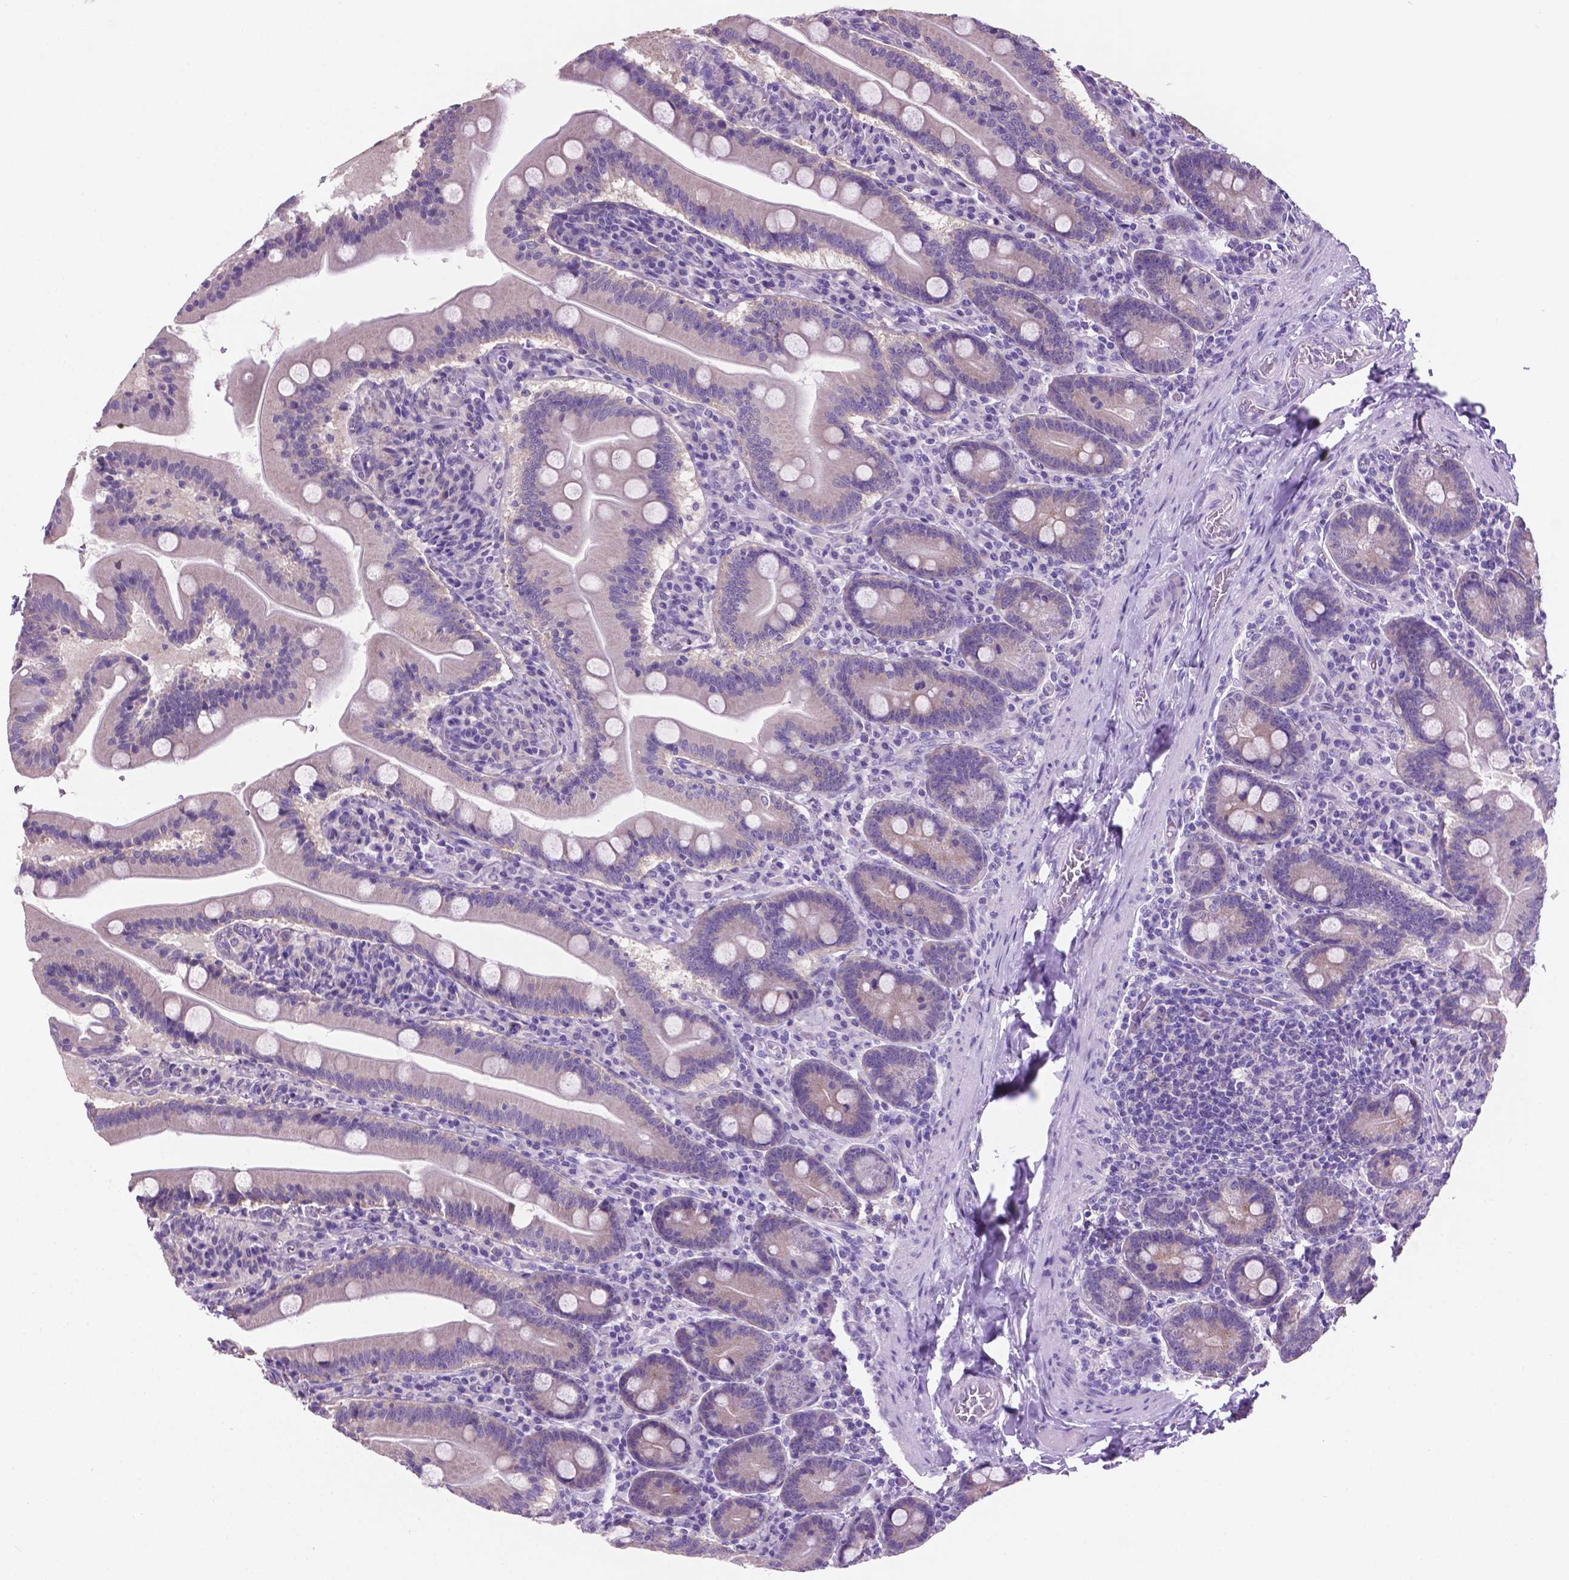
{"staining": {"intensity": "negative", "quantity": "none", "location": "none"}, "tissue": "small intestine", "cell_type": "Glandular cells", "image_type": "normal", "snomed": [{"axis": "morphology", "description": "Normal tissue, NOS"}, {"axis": "topography", "description": "Small intestine"}], "caption": "This is a image of immunohistochemistry (IHC) staining of unremarkable small intestine, which shows no staining in glandular cells. The staining was performed using DAB (3,3'-diaminobenzidine) to visualize the protein expression in brown, while the nuclei were stained in blue with hematoxylin (Magnification: 20x).", "gene": "SPDYA", "patient": {"sex": "male", "age": 37}}